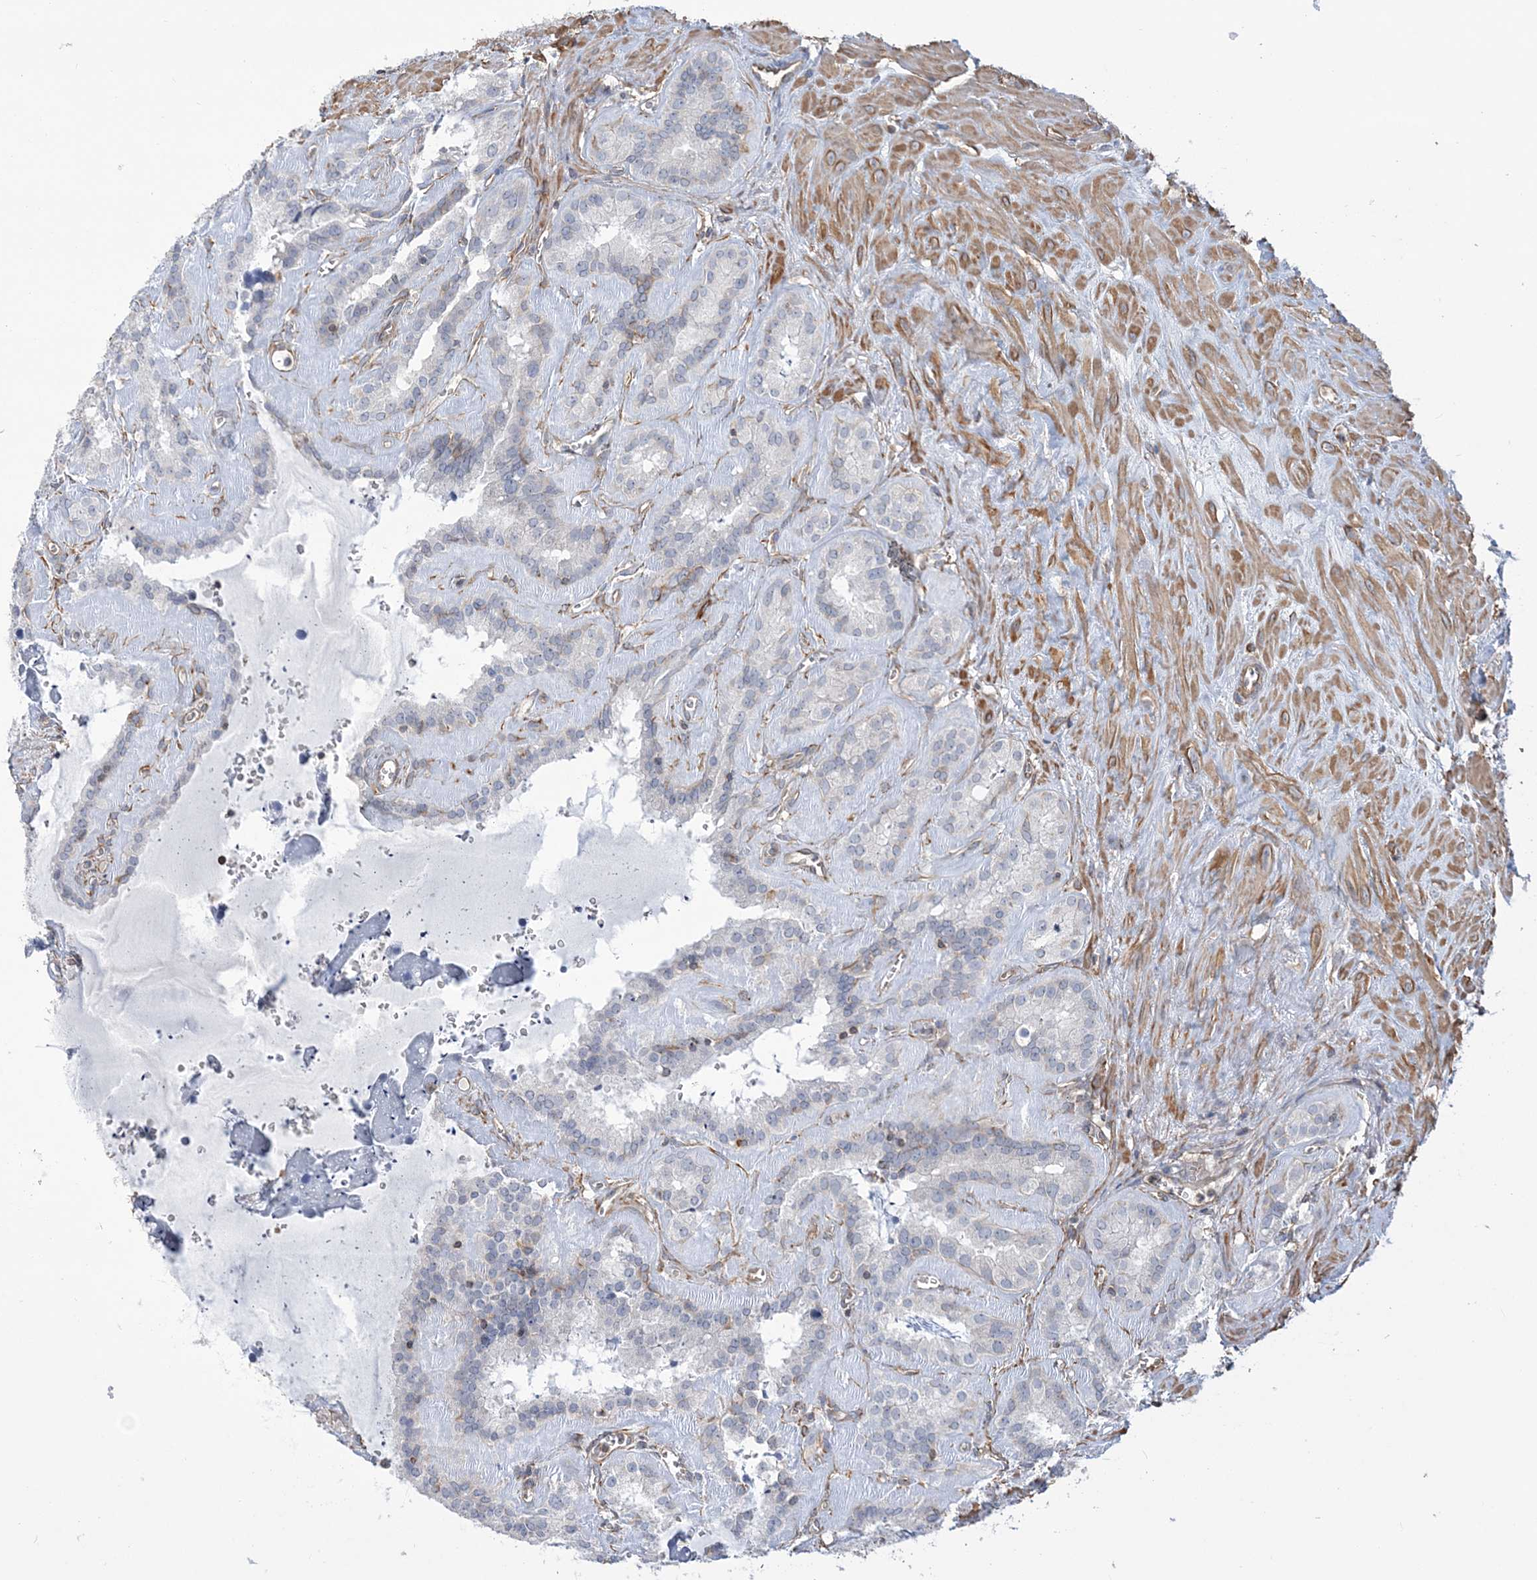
{"staining": {"intensity": "negative", "quantity": "none", "location": "none"}, "tissue": "seminal vesicle", "cell_type": "Glandular cells", "image_type": "normal", "snomed": [{"axis": "morphology", "description": "Normal tissue, NOS"}, {"axis": "topography", "description": "Prostate"}, {"axis": "topography", "description": "Seminal veicle"}], "caption": "This is a image of IHC staining of normal seminal vesicle, which shows no expression in glandular cells.", "gene": "ZNF821", "patient": {"sex": "male", "age": 59}}